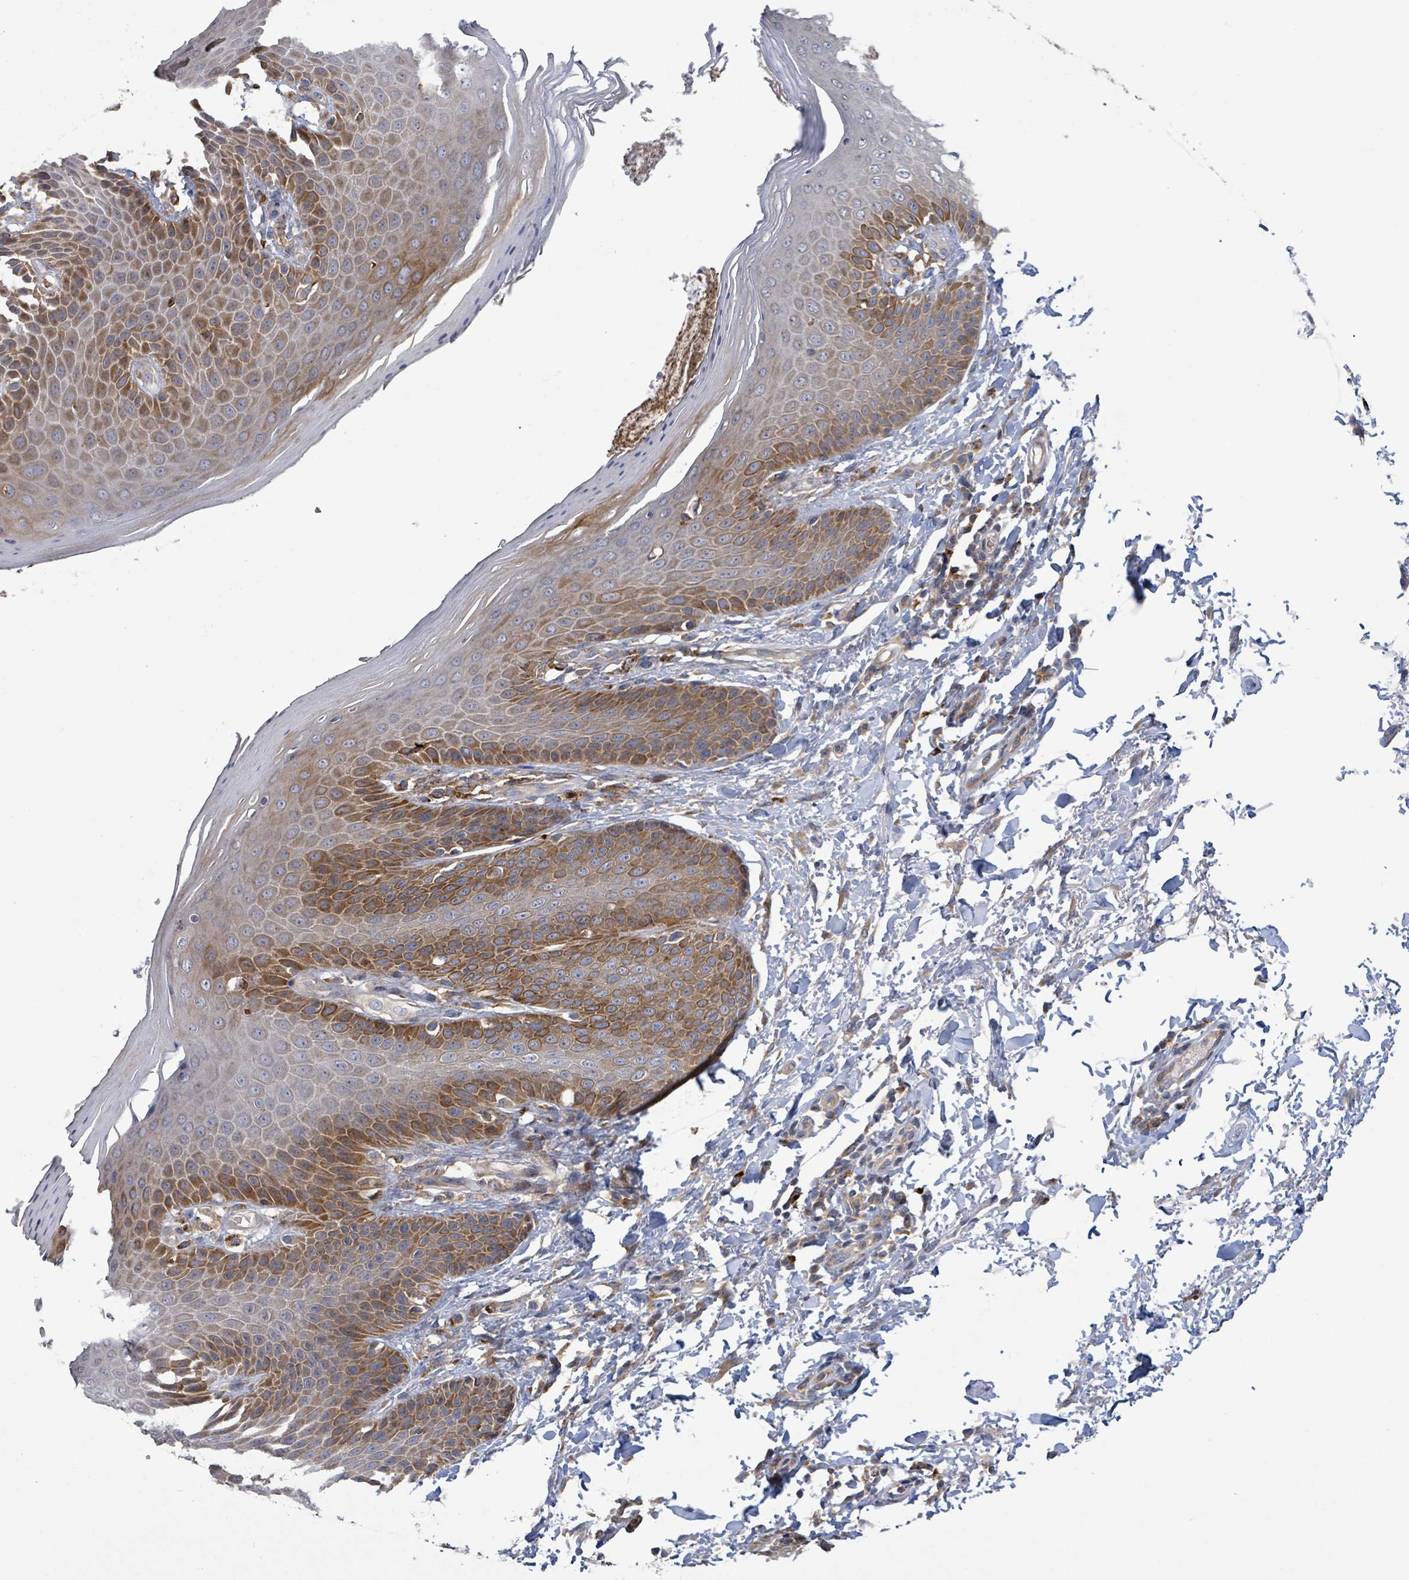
{"staining": {"intensity": "moderate", "quantity": "25%-75%", "location": "cytoplasmic/membranous"}, "tissue": "skin", "cell_type": "Epidermal cells", "image_type": "normal", "snomed": [{"axis": "morphology", "description": "Normal tissue, NOS"}, {"axis": "topography", "description": "Peripheral nerve tissue"}], "caption": "The micrograph displays immunohistochemical staining of benign skin. There is moderate cytoplasmic/membranous expression is appreciated in about 25%-75% of epidermal cells. (DAB (3,3'-diaminobenzidine) = brown stain, brightfield microscopy at high magnification).", "gene": "PLAAT1", "patient": {"sex": "male", "age": 51}}